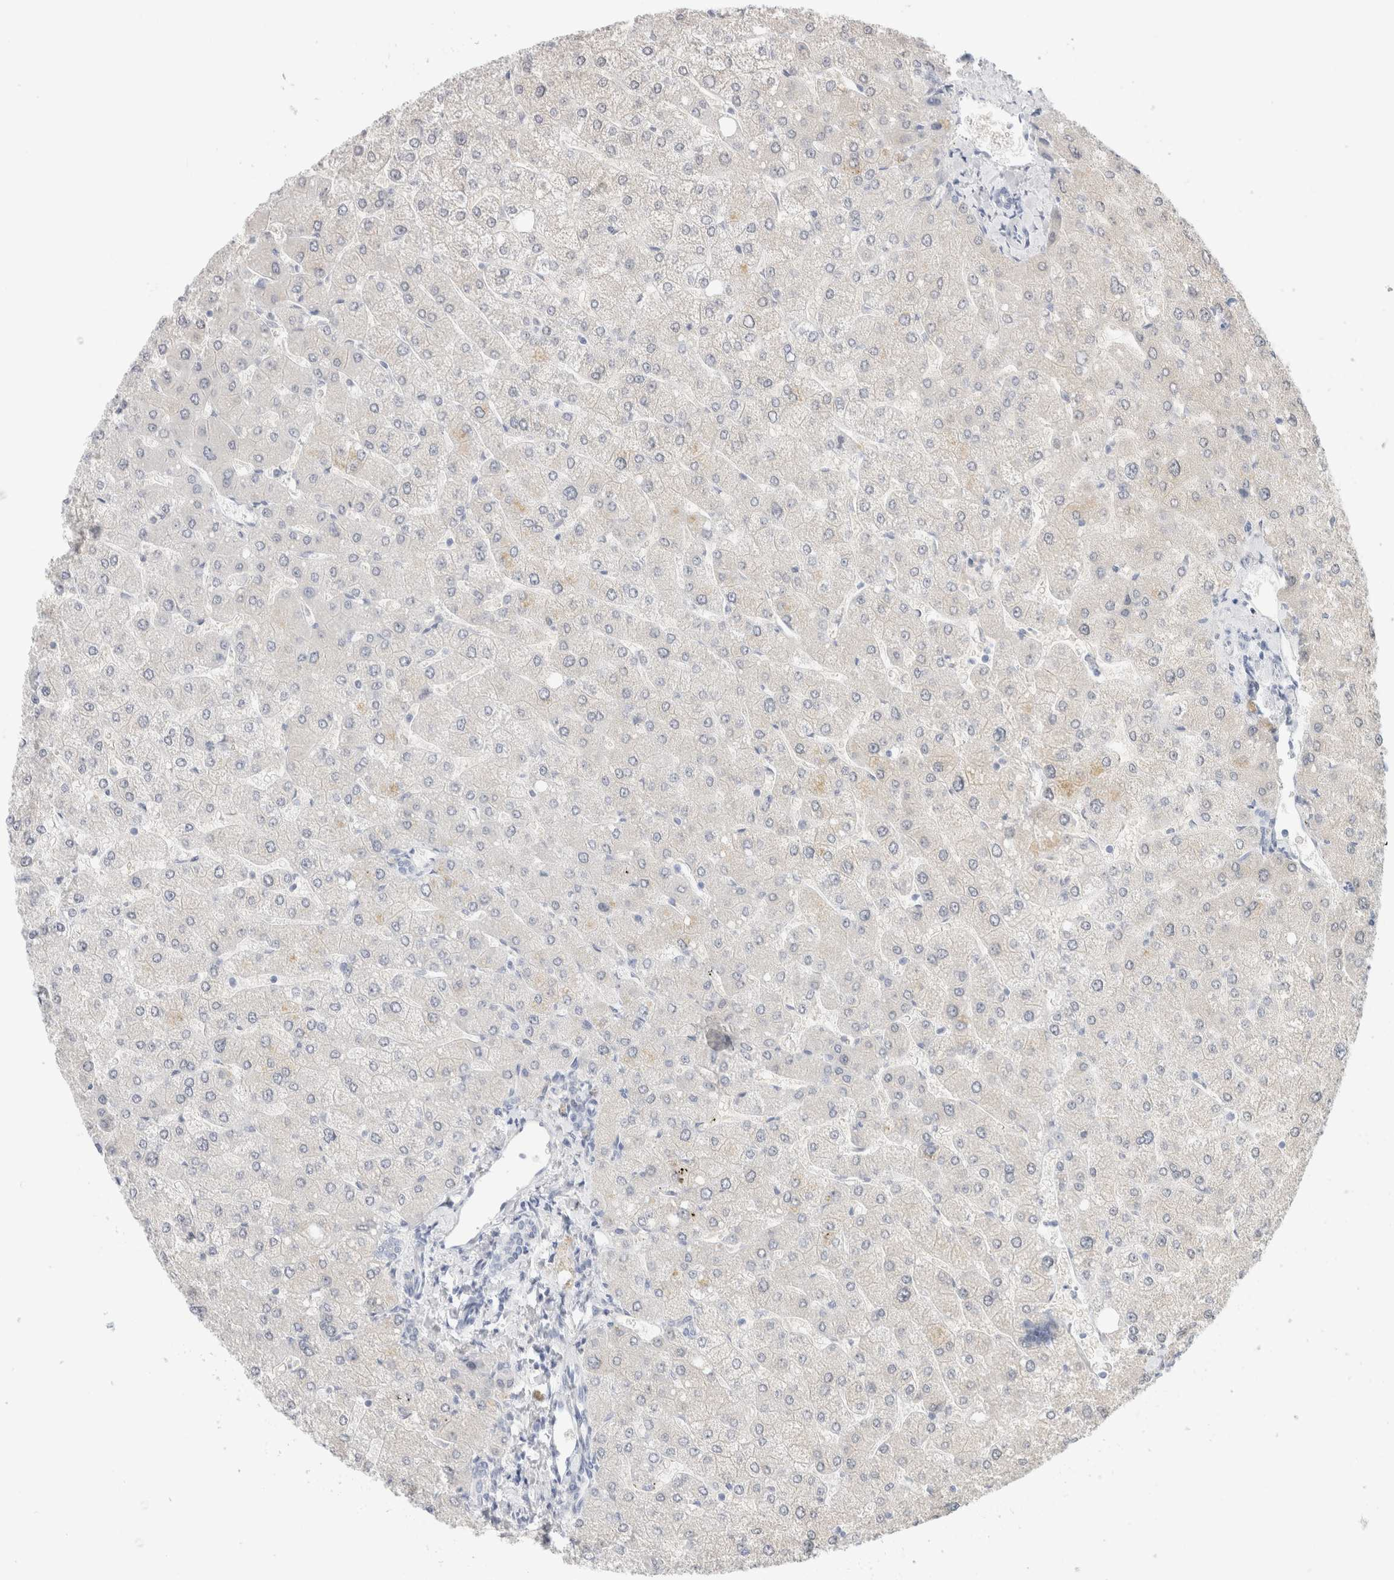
{"staining": {"intensity": "negative", "quantity": "none", "location": "none"}, "tissue": "liver", "cell_type": "Cholangiocytes", "image_type": "normal", "snomed": [{"axis": "morphology", "description": "Normal tissue, NOS"}, {"axis": "topography", "description": "Liver"}], "caption": "The photomicrograph displays no significant positivity in cholangiocytes of liver. (Stains: DAB (3,3'-diaminobenzidine) immunohistochemistry (IHC) with hematoxylin counter stain, Microscopy: brightfield microscopy at high magnification).", "gene": "RTN4", "patient": {"sex": "male", "age": 55}}